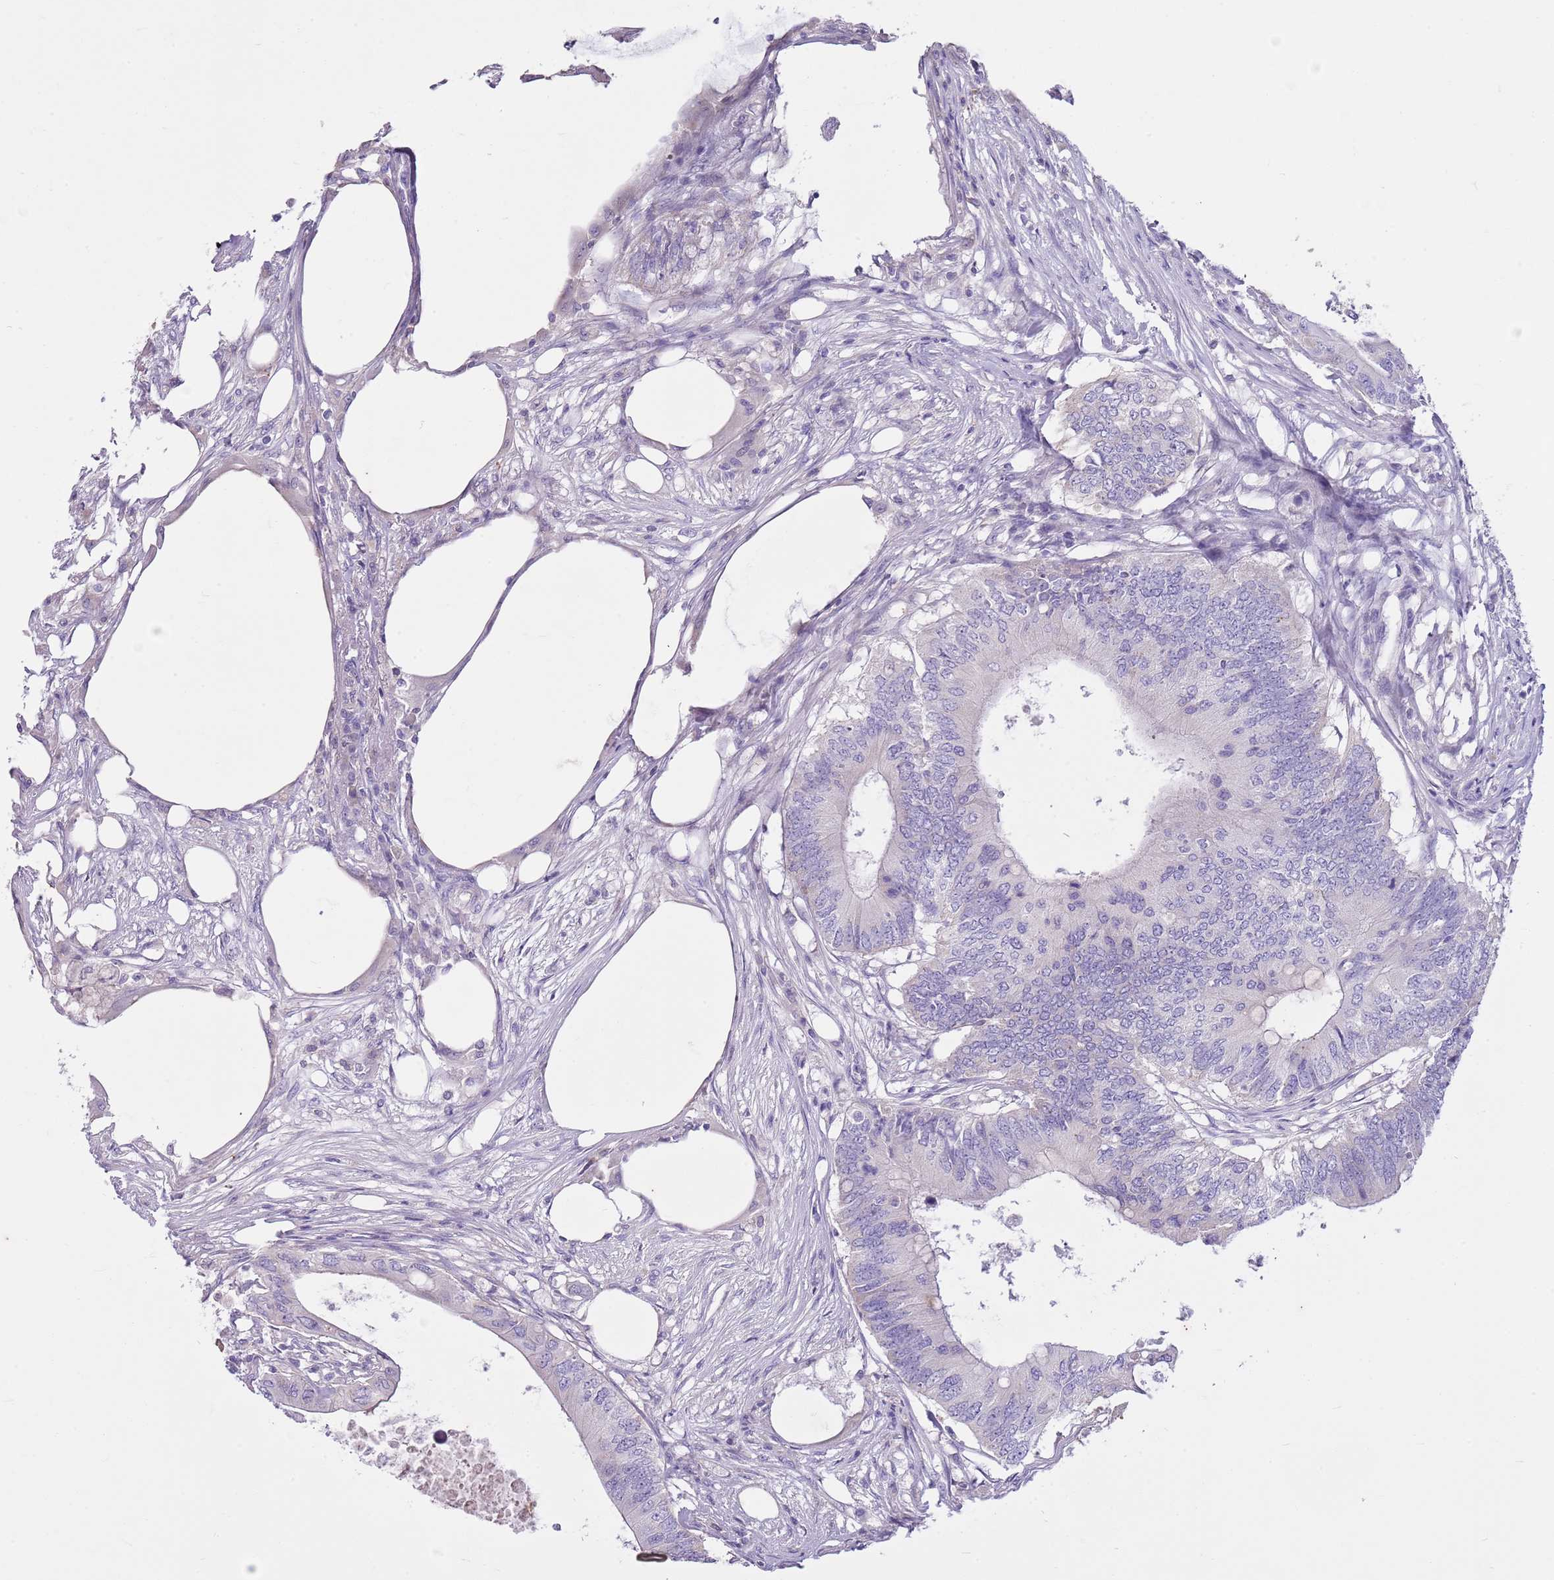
{"staining": {"intensity": "negative", "quantity": "none", "location": "none"}, "tissue": "colorectal cancer", "cell_type": "Tumor cells", "image_type": "cancer", "snomed": [{"axis": "morphology", "description": "Adenocarcinoma, NOS"}, {"axis": "topography", "description": "Colon"}], "caption": "This photomicrograph is of colorectal cancer stained with IHC to label a protein in brown with the nuclei are counter-stained blue. There is no staining in tumor cells.", "gene": "CNPPD1", "patient": {"sex": "male", "age": 71}}